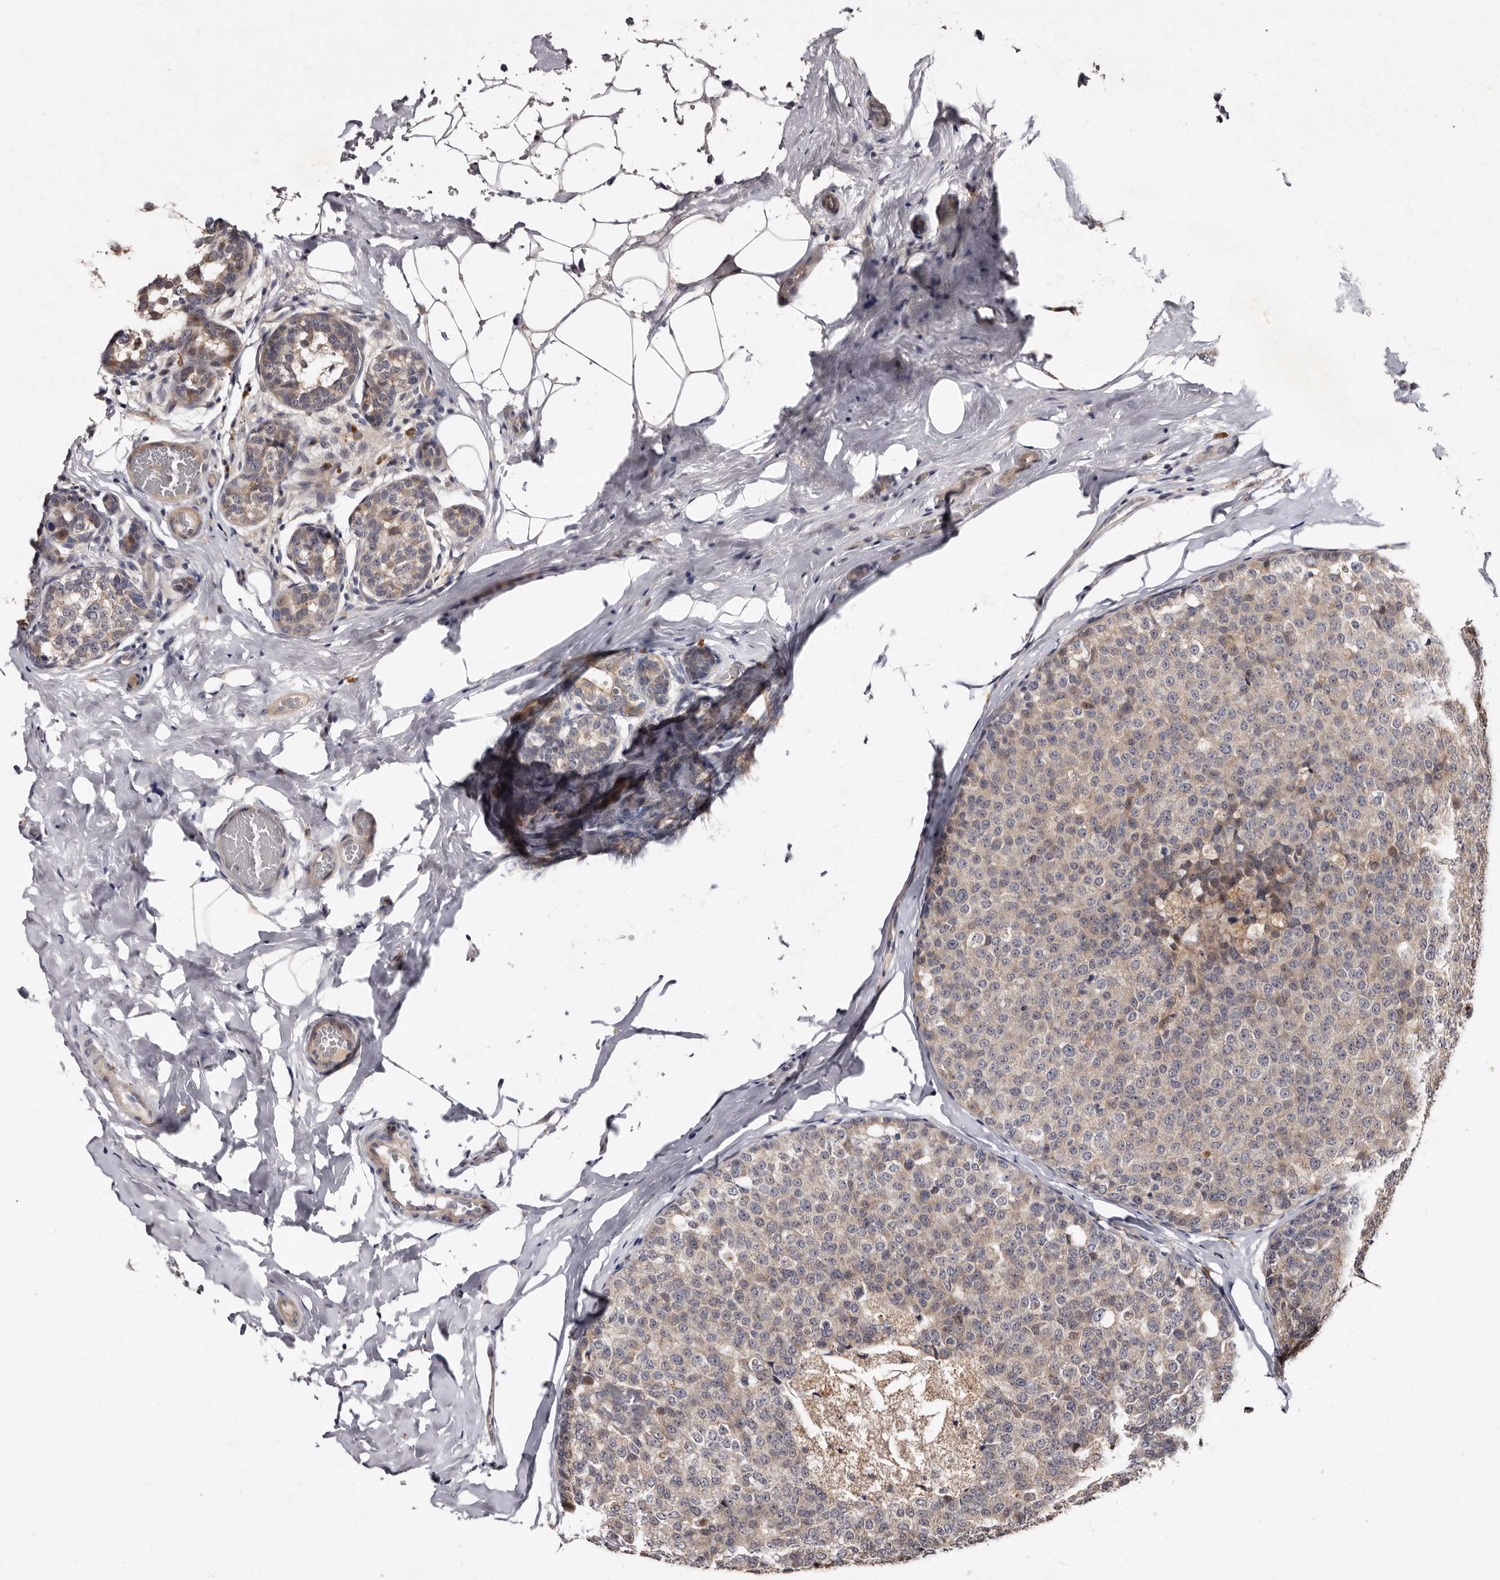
{"staining": {"intensity": "weak", "quantity": "<25%", "location": "cytoplasmic/membranous"}, "tissue": "breast cancer", "cell_type": "Tumor cells", "image_type": "cancer", "snomed": [{"axis": "morphology", "description": "Normal tissue, NOS"}, {"axis": "morphology", "description": "Duct carcinoma"}, {"axis": "topography", "description": "Breast"}], "caption": "Tumor cells show no significant protein positivity in breast cancer (invasive ductal carcinoma).", "gene": "DNPH1", "patient": {"sex": "female", "age": 43}}